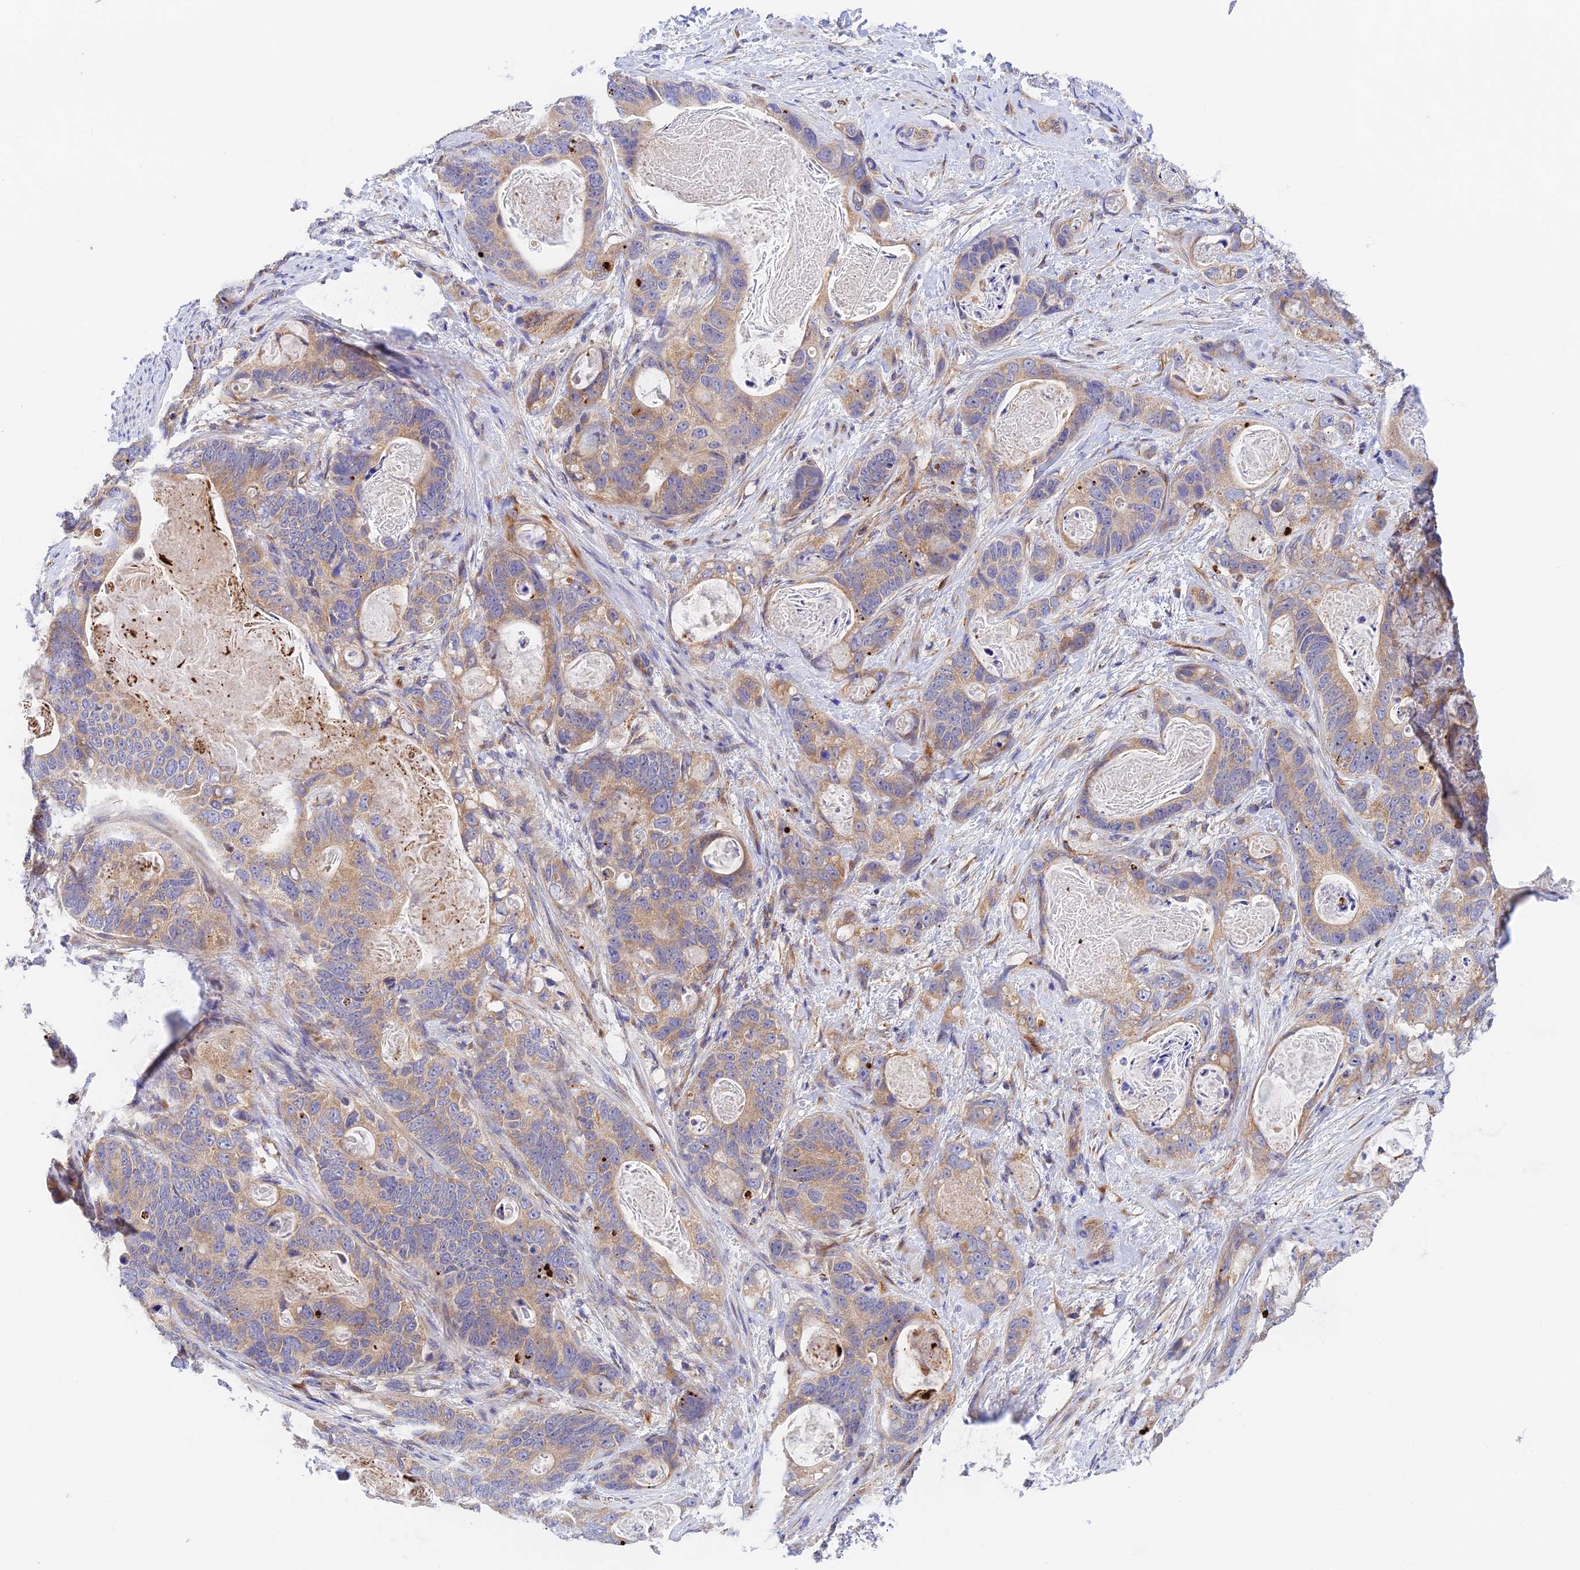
{"staining": {"intensity": "moderate", "quantity": ">75%", "location": "cytoplasmic/membranous"}, "tissue": "stomach cancer", "cell_type": "Tumor cells", "image_type": "cancer", "snomed": [{"axis": "morphology", "description": "Normal tissue, NOS"}, {"axis": "morphology", "description": "Adenocarcinoma, NOS"}, {"axis": "topography", "description": "Stomach"}], "caption": "Stomach cancer (adenocarcinoma) stained with DAB immunohistochemistry (IHC) exhibits medium levels of moderate cytoplasmic/membranous staining in approximately >75% of tumor cells.", "gene": "RANBP6", "patient": {"sex": "female", "age": 89}}